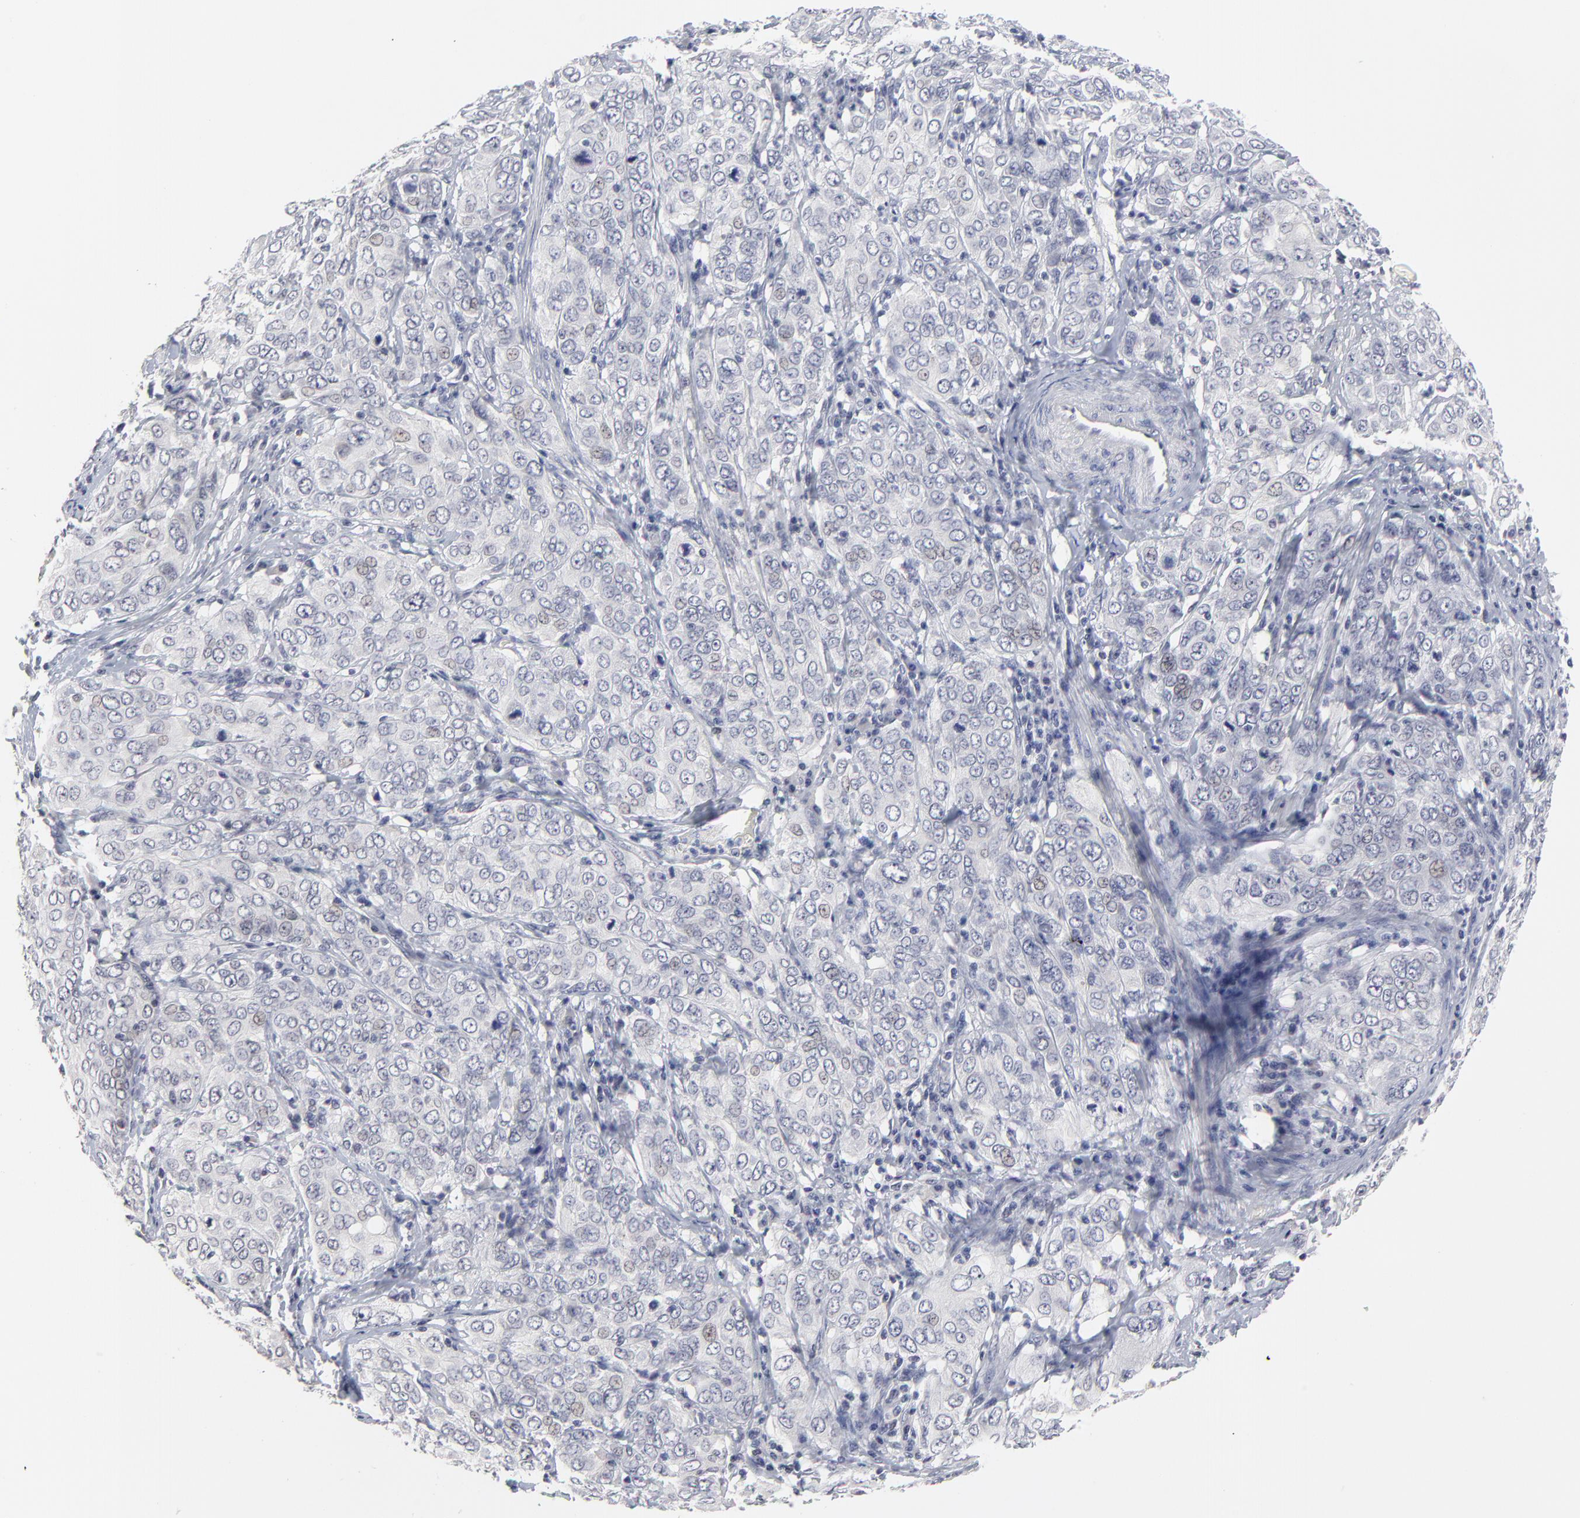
{"staining": {"intensity": "negative", "quantity": "none", "location": "none"}, "tissue": "cervical cancer", "cell_type": "Tumor cells", "image_type": "cancer", "snomed": [{"axis": "morphology", "description": "Squamous cell carcinoma, NOS"}, {"axis": "topography", "description": "Cervix"}], "caption": "Cervical cancer (squamous cell carcinoma) was stained to show a protein in brown. There is no significant expression in tumor cells.", "gene": "MAGEA10", "patient": {"sex": "female", "age": 38}}